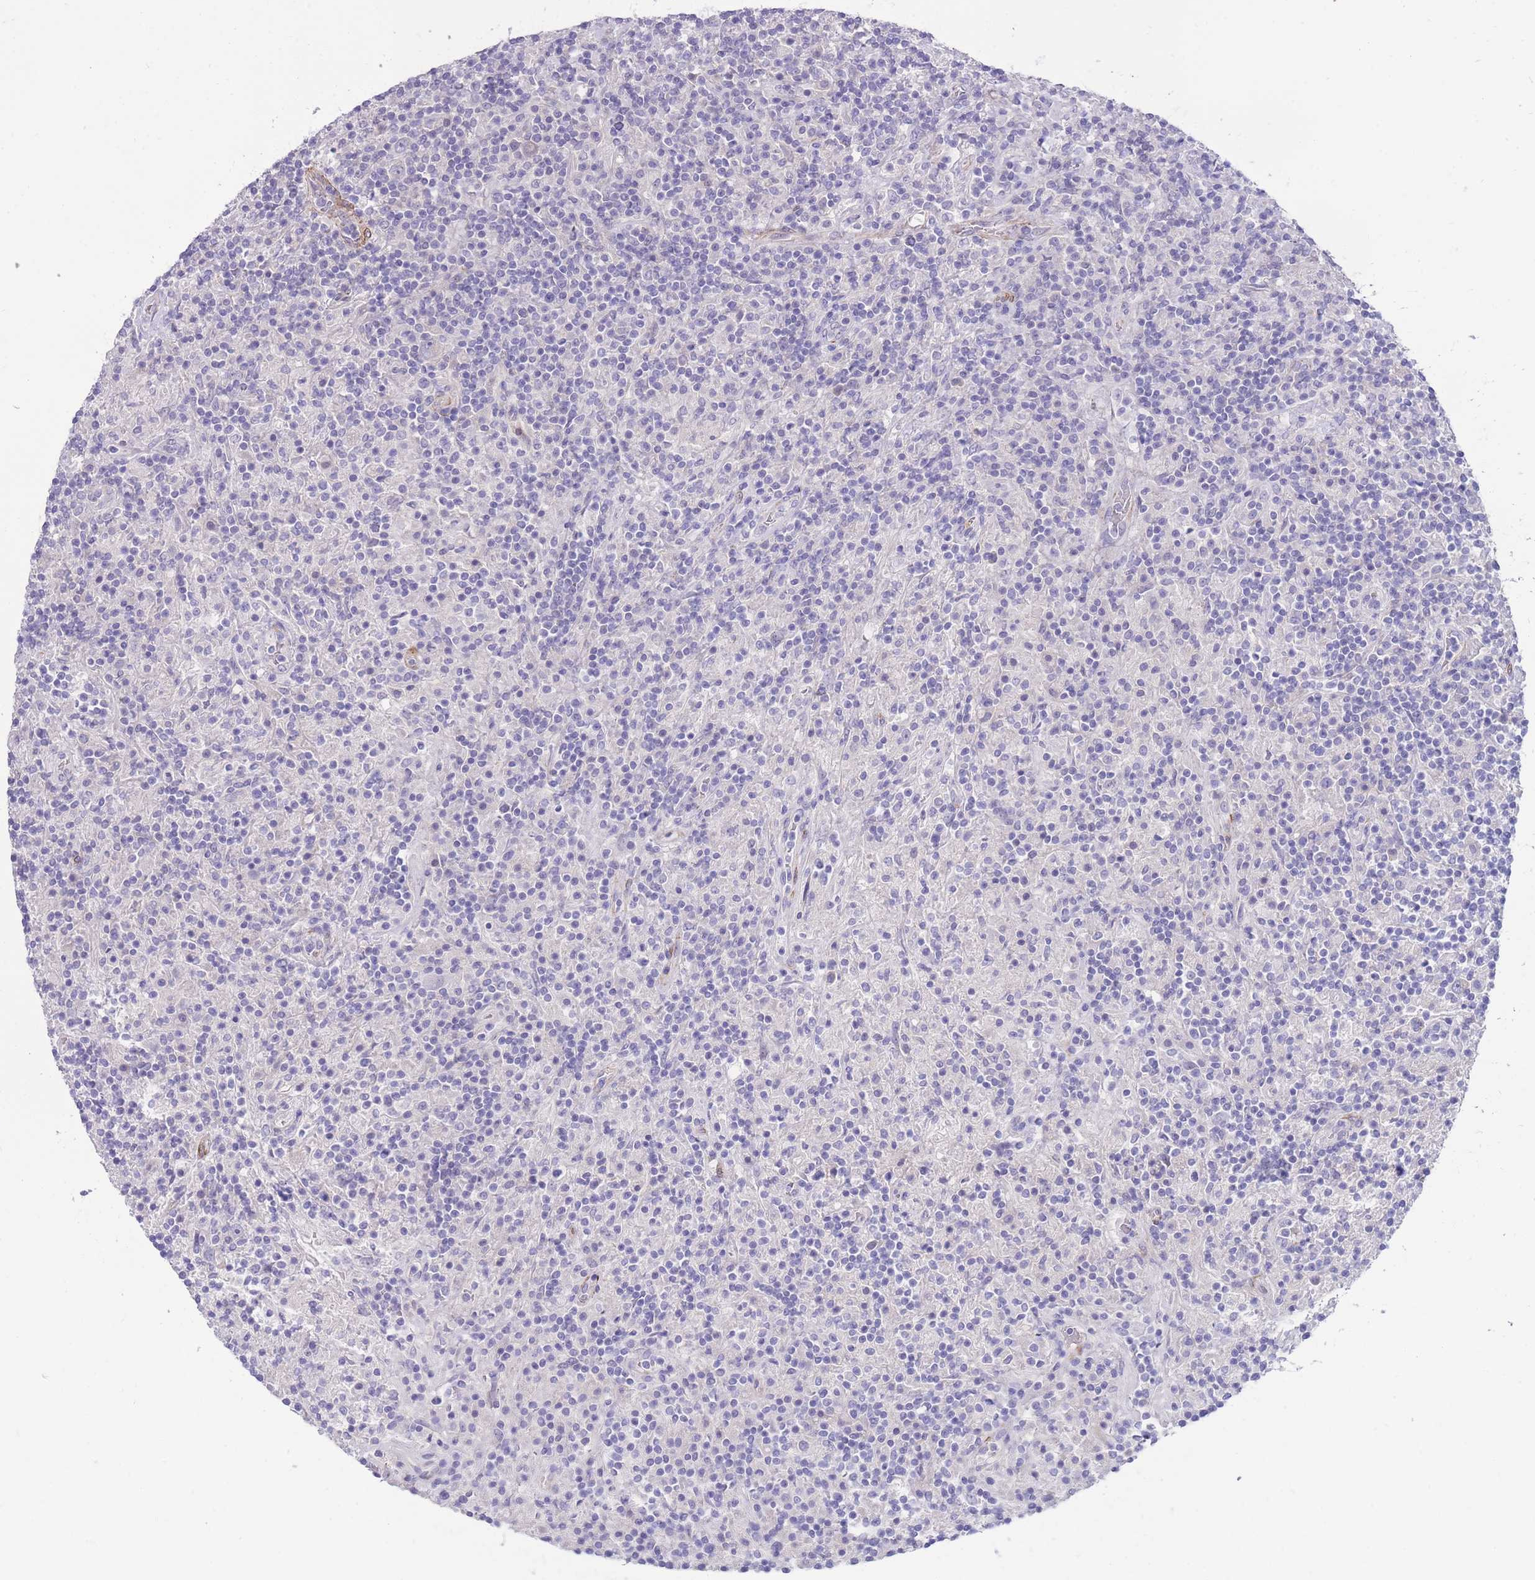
{"staining": {"intensity": "negative", "quantity": "none", "location": "none"}, "tissue": "lymphoma", "cell_type": "Tumor cells", "image_type": "cancer", "snomed": [{"axis": "morphology", "description": "Hodgkin's disease, NOS"}, {"axis": "topography", "description": "Lymph node"}], "caption": "Human lymphoma stained for a protein using immunohistochemistry (IHC) exhibits no positivity in tumor cells.", "gene": "RGS11", "patient": {"sex": "male", "age": 70}}